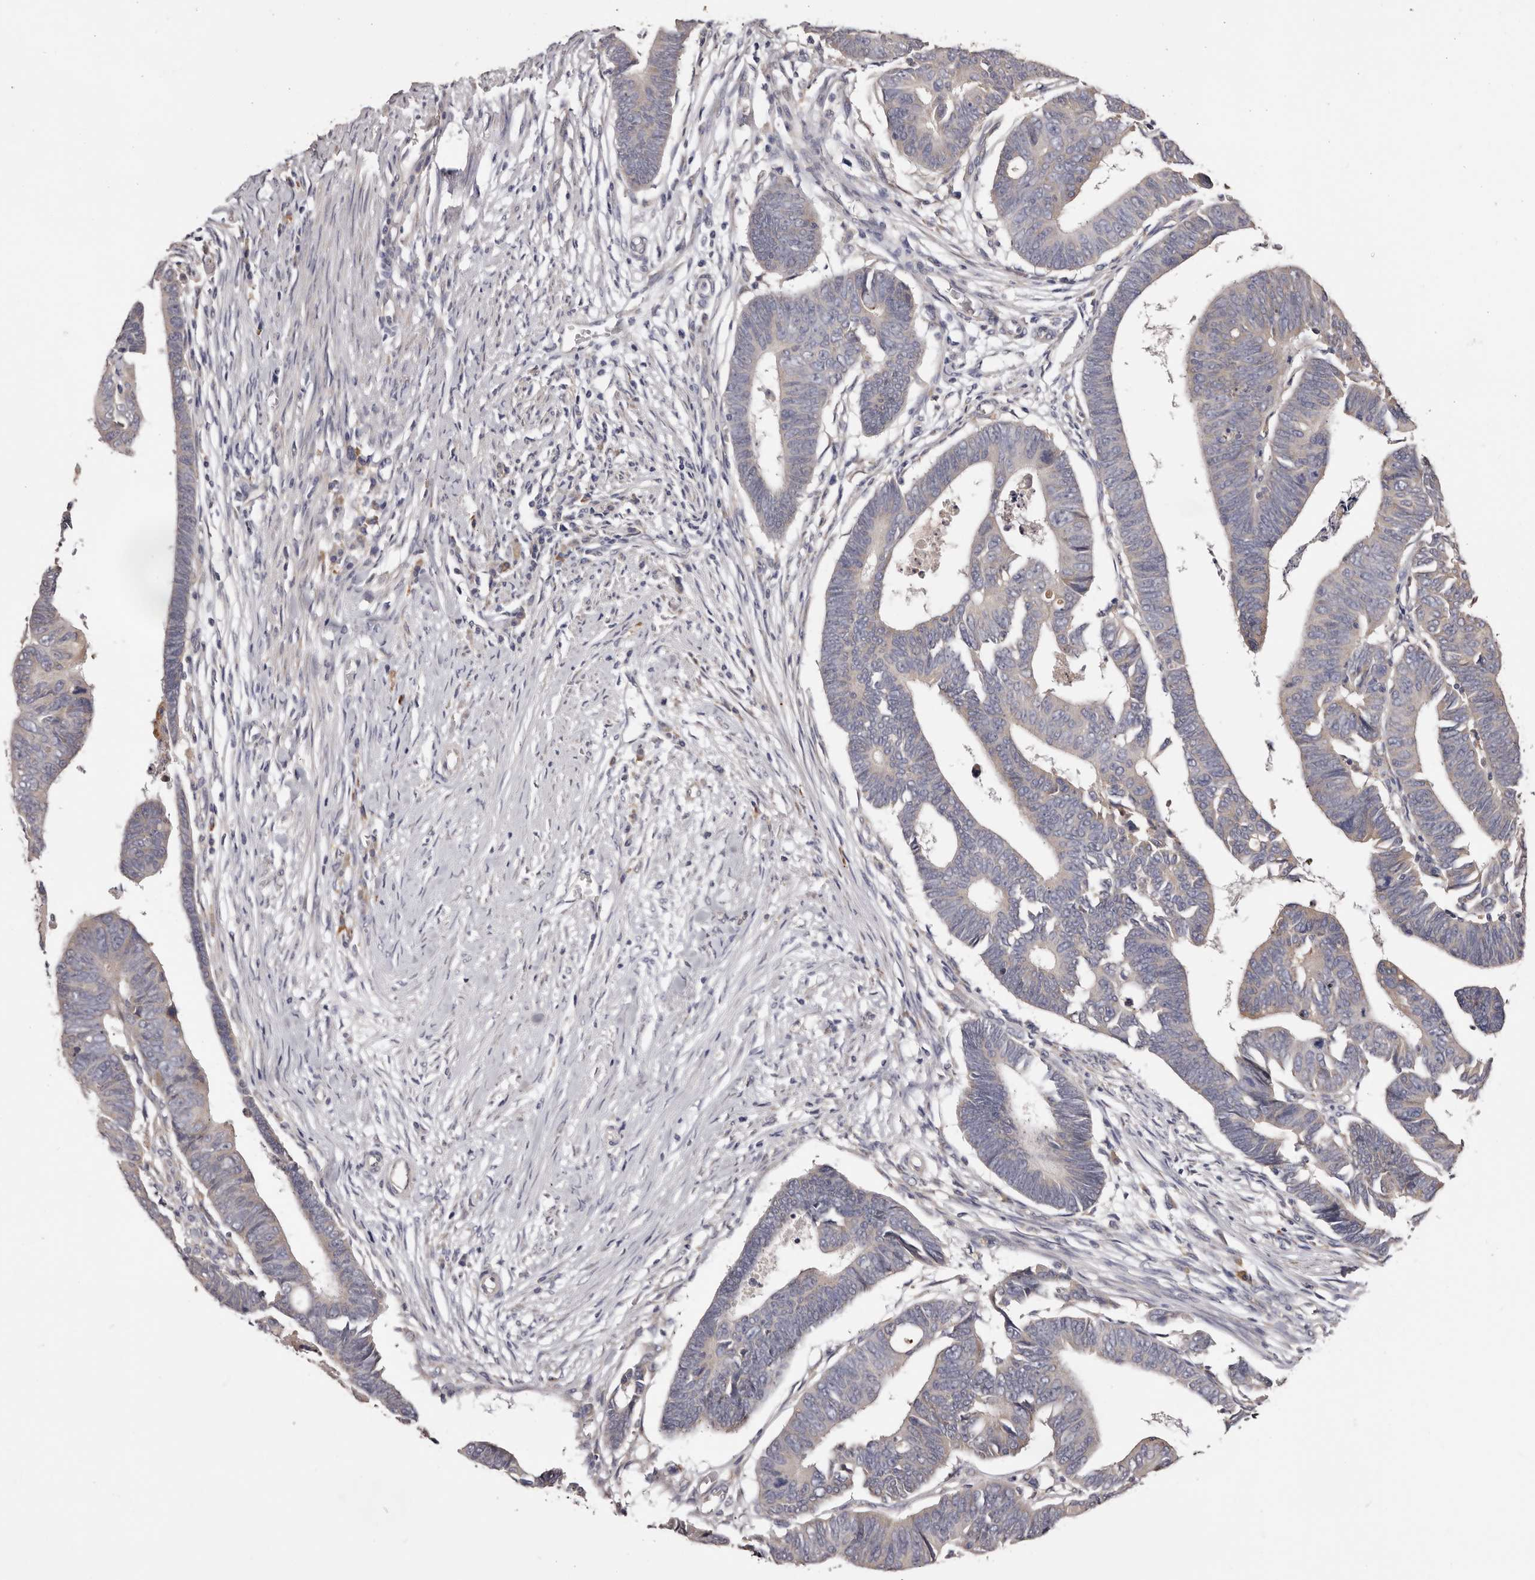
{"staining": {"intensity": "negative", "quantity": "none", "location": "none"}, "tissue": "colorectal cancer", "cell_type": "Tumor cells", "image_type": "cancer", "snomed": [{"axis": "morphology", "description": "Adenocarcinoma, NOS"}, {"axis": "topography", "description": "Rectum"}], "caption": "Tumor cells show no significant protein expression in colorectal cancer (adenocarcinoma).", "gene": "ETNK1", "patient": {"sex": "female", "age": 65}}